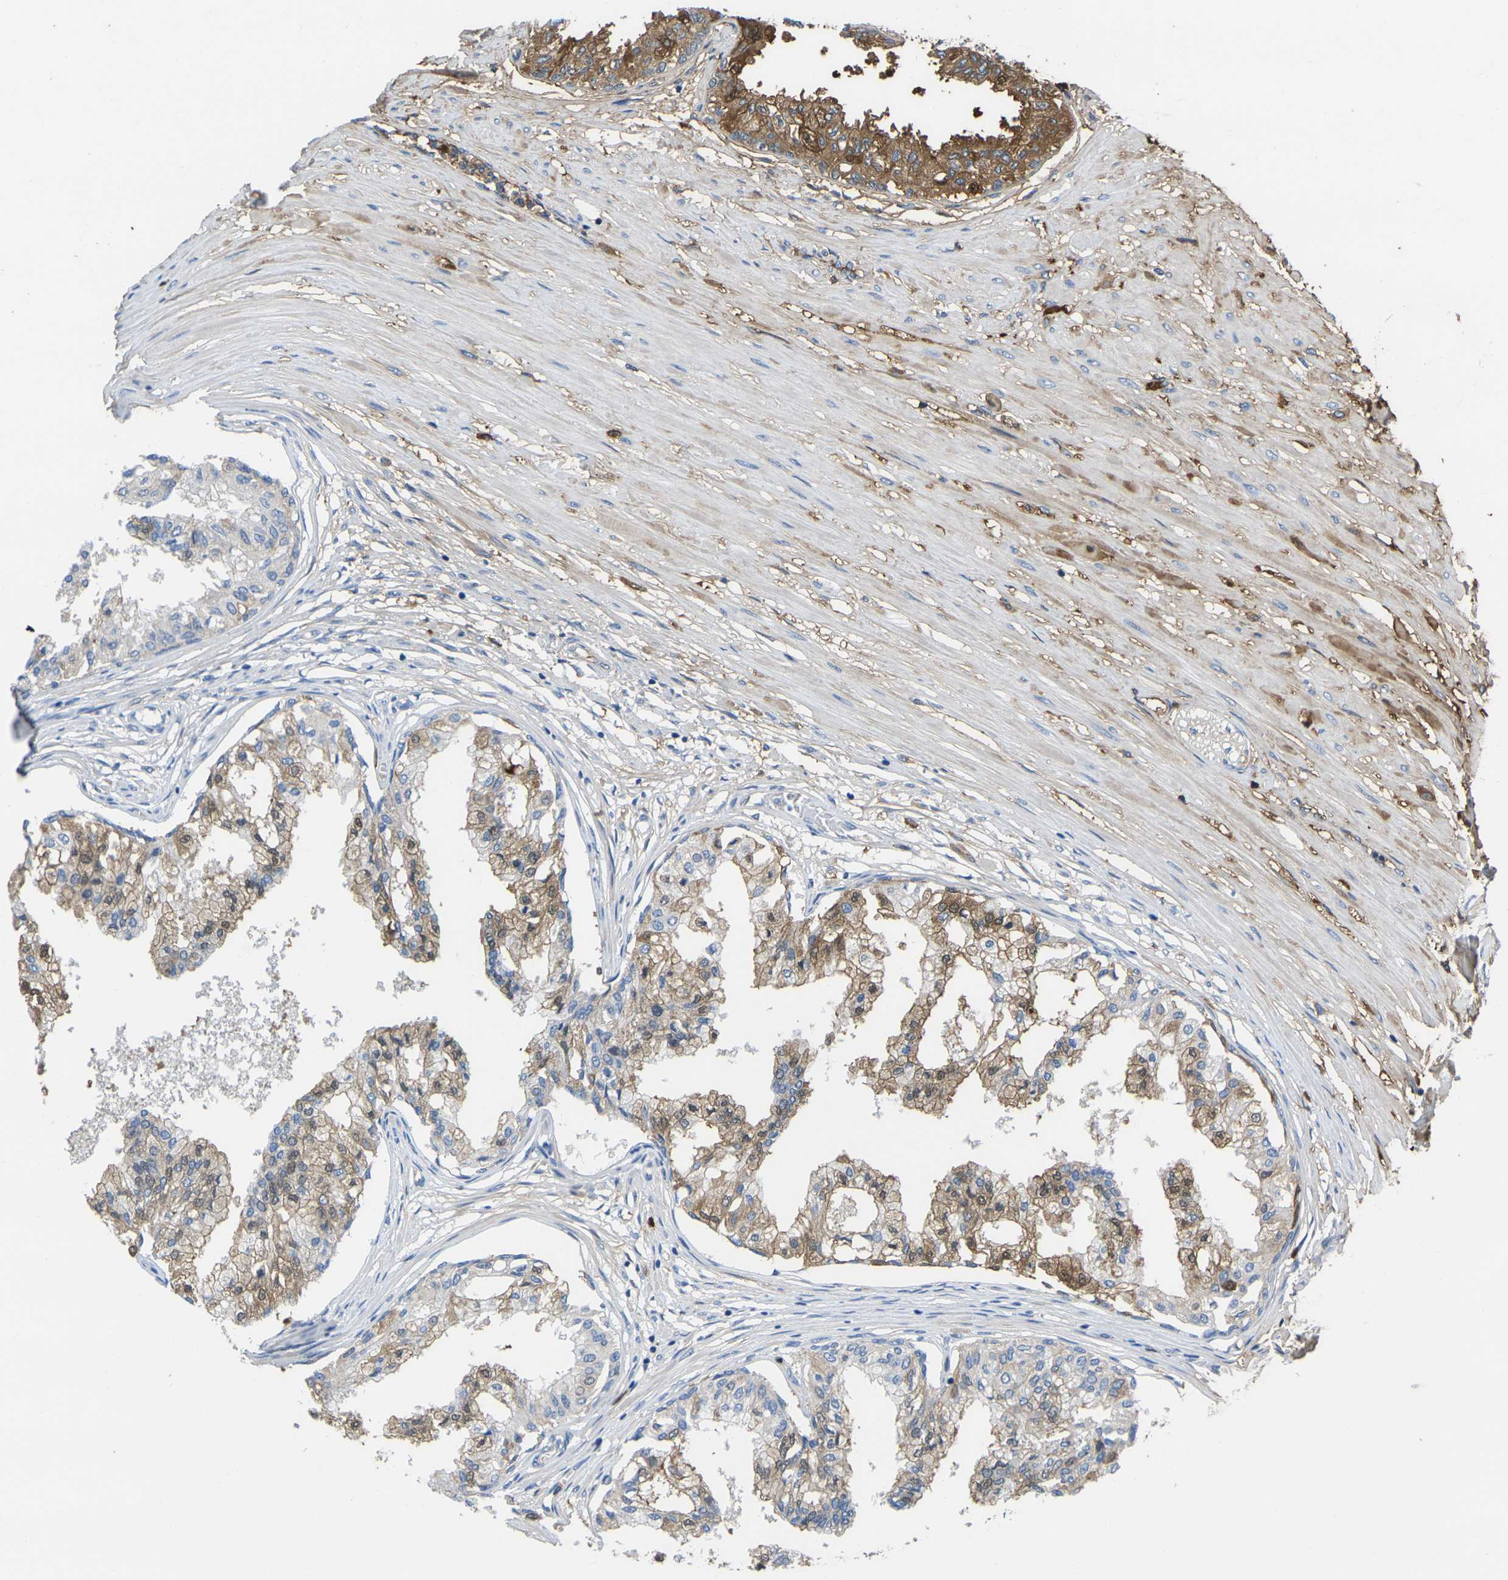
{"staining": {"intensity": "moderate", "quantity": "25%-75%", "location": "cytoplasmic/membranous"}, "tissue": "prostate", "cell_type": "Glandular cells", "image_type": "normal", "snomed": [{"axis": "morphology", "description": "Normal tissue, NOS"}, {"axis": "topography", "description": "Prostate"}, {"axis": "topography", "description": "Seminal veicle"}], "caption": "This is a histology image of immunohistochemistry (IHC) staining of normal prostate, which shows moderate expression in the cytoplasmic/membranous of glandular cells.", "gene": "GREM2", "patient": {"sex": "male", "age": 60}}